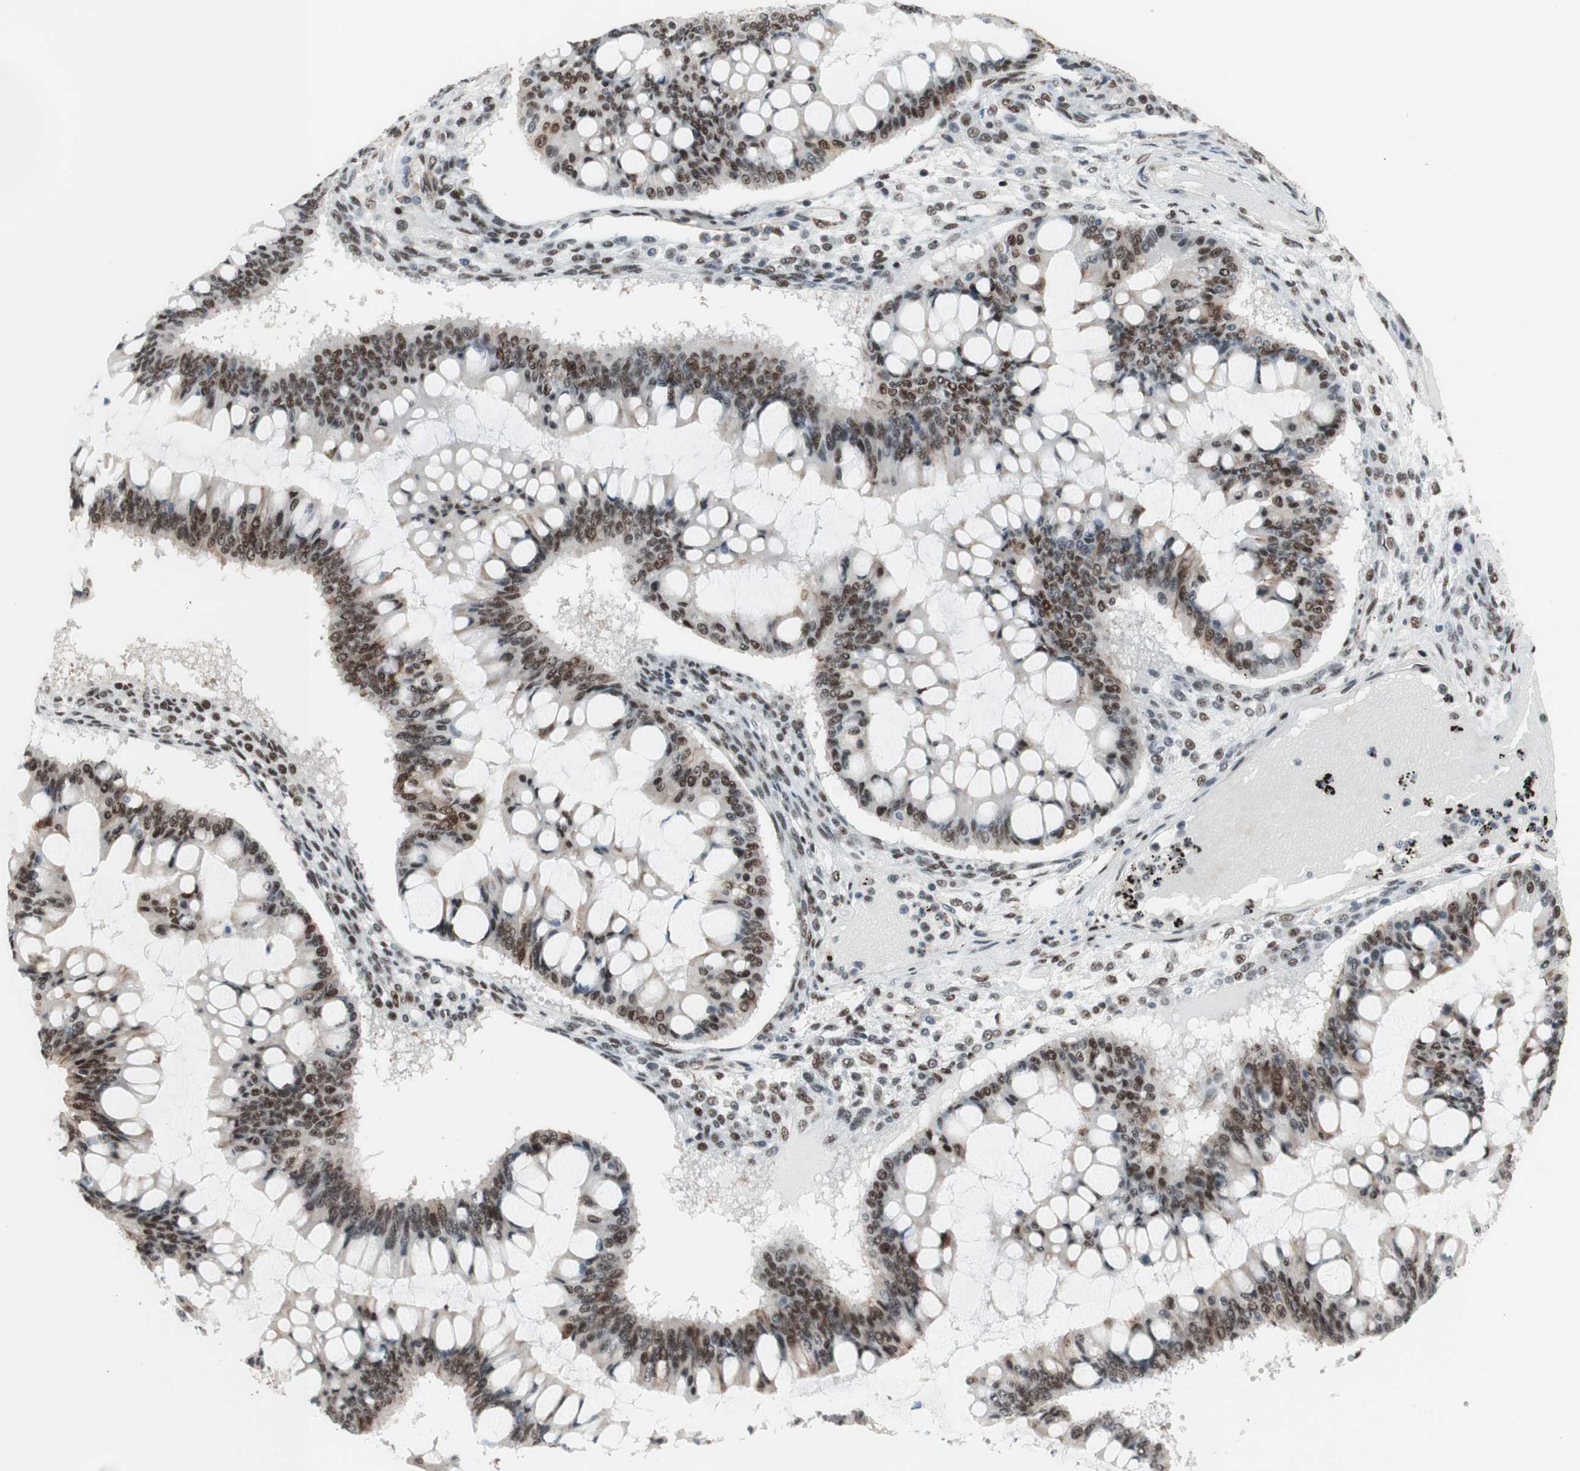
{"staining": {"intensity": "strong", "quantity": ">75%", "location": "nuclear"}, "tissue": "ovarian cancer", "cell_type": "Tumor cells", "image_type": "cancer", "snomed": [{"axis": "morphology", "description": "Cystadenocarcinoma, mucinous, NOS"}, {"axis": "topography", "description": "Ovary"}], "caption": "High-power microscopy captured an IHC micrograph of ovarian cancer, revealing strong nuclear staining in about >75% of tumor cells.", "gene": "PRPF19", "patient": {"sex": "female", "age": 73}}